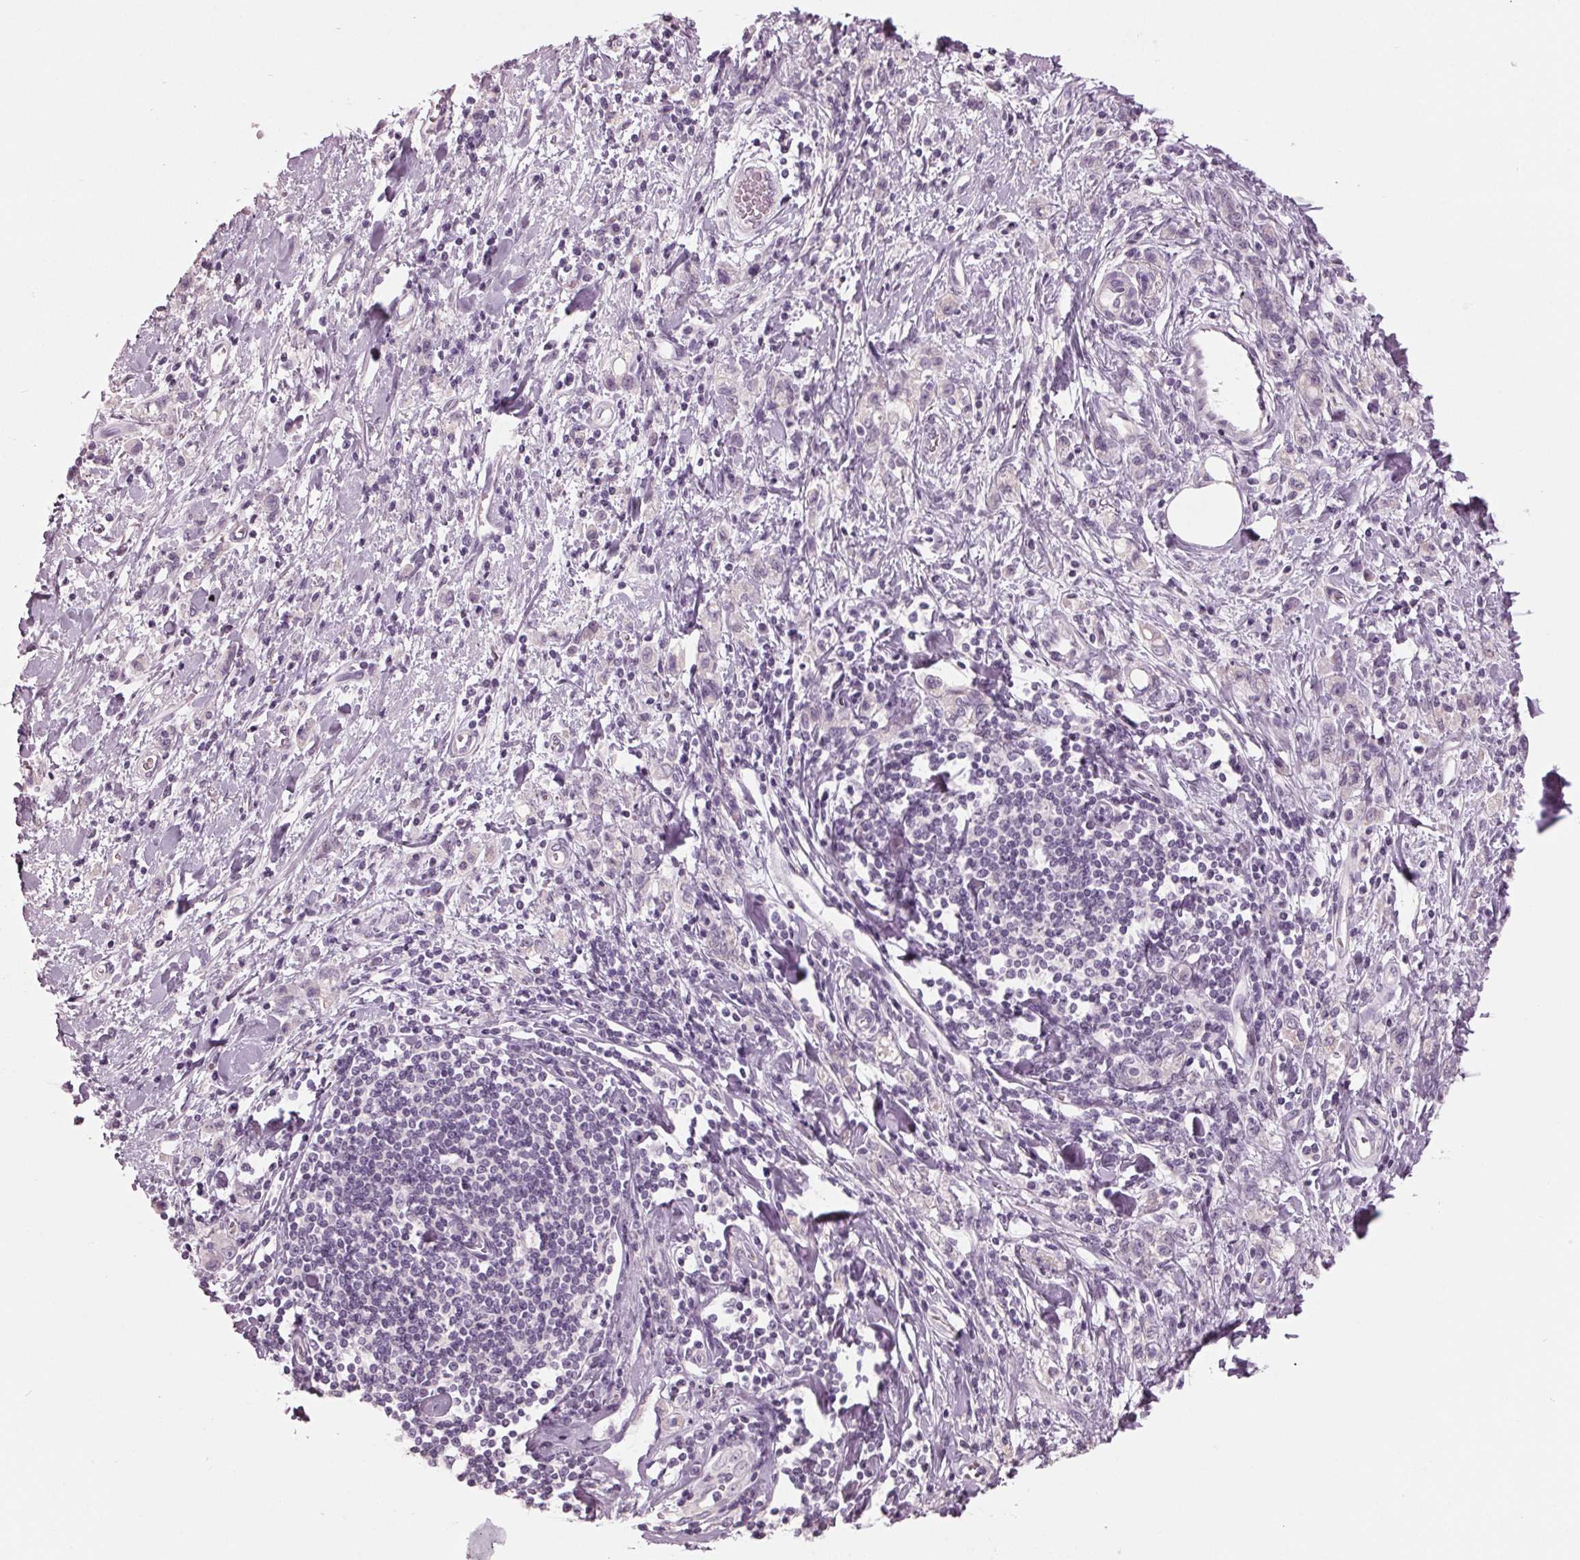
{"staining": {"intensity": "negative", "quantity": "none", "location": "none"}, "tissue": "stomach cancer", "cell_type": "Tumor cells", "image_type": "cancer", "snomed": [{"axis": "morphology", "description": "Adenocarcinoma, NOS"}, {"axis": "topography", "description": "Stomach"}], "caption": "An immunohistochemistry image of stomach adenocarcinoma is shown. There is no staining in tumor cells of stomach adenocarcinoma.", "gene": "TNNC2", "patient": {"sex": "male", "age": 77}}